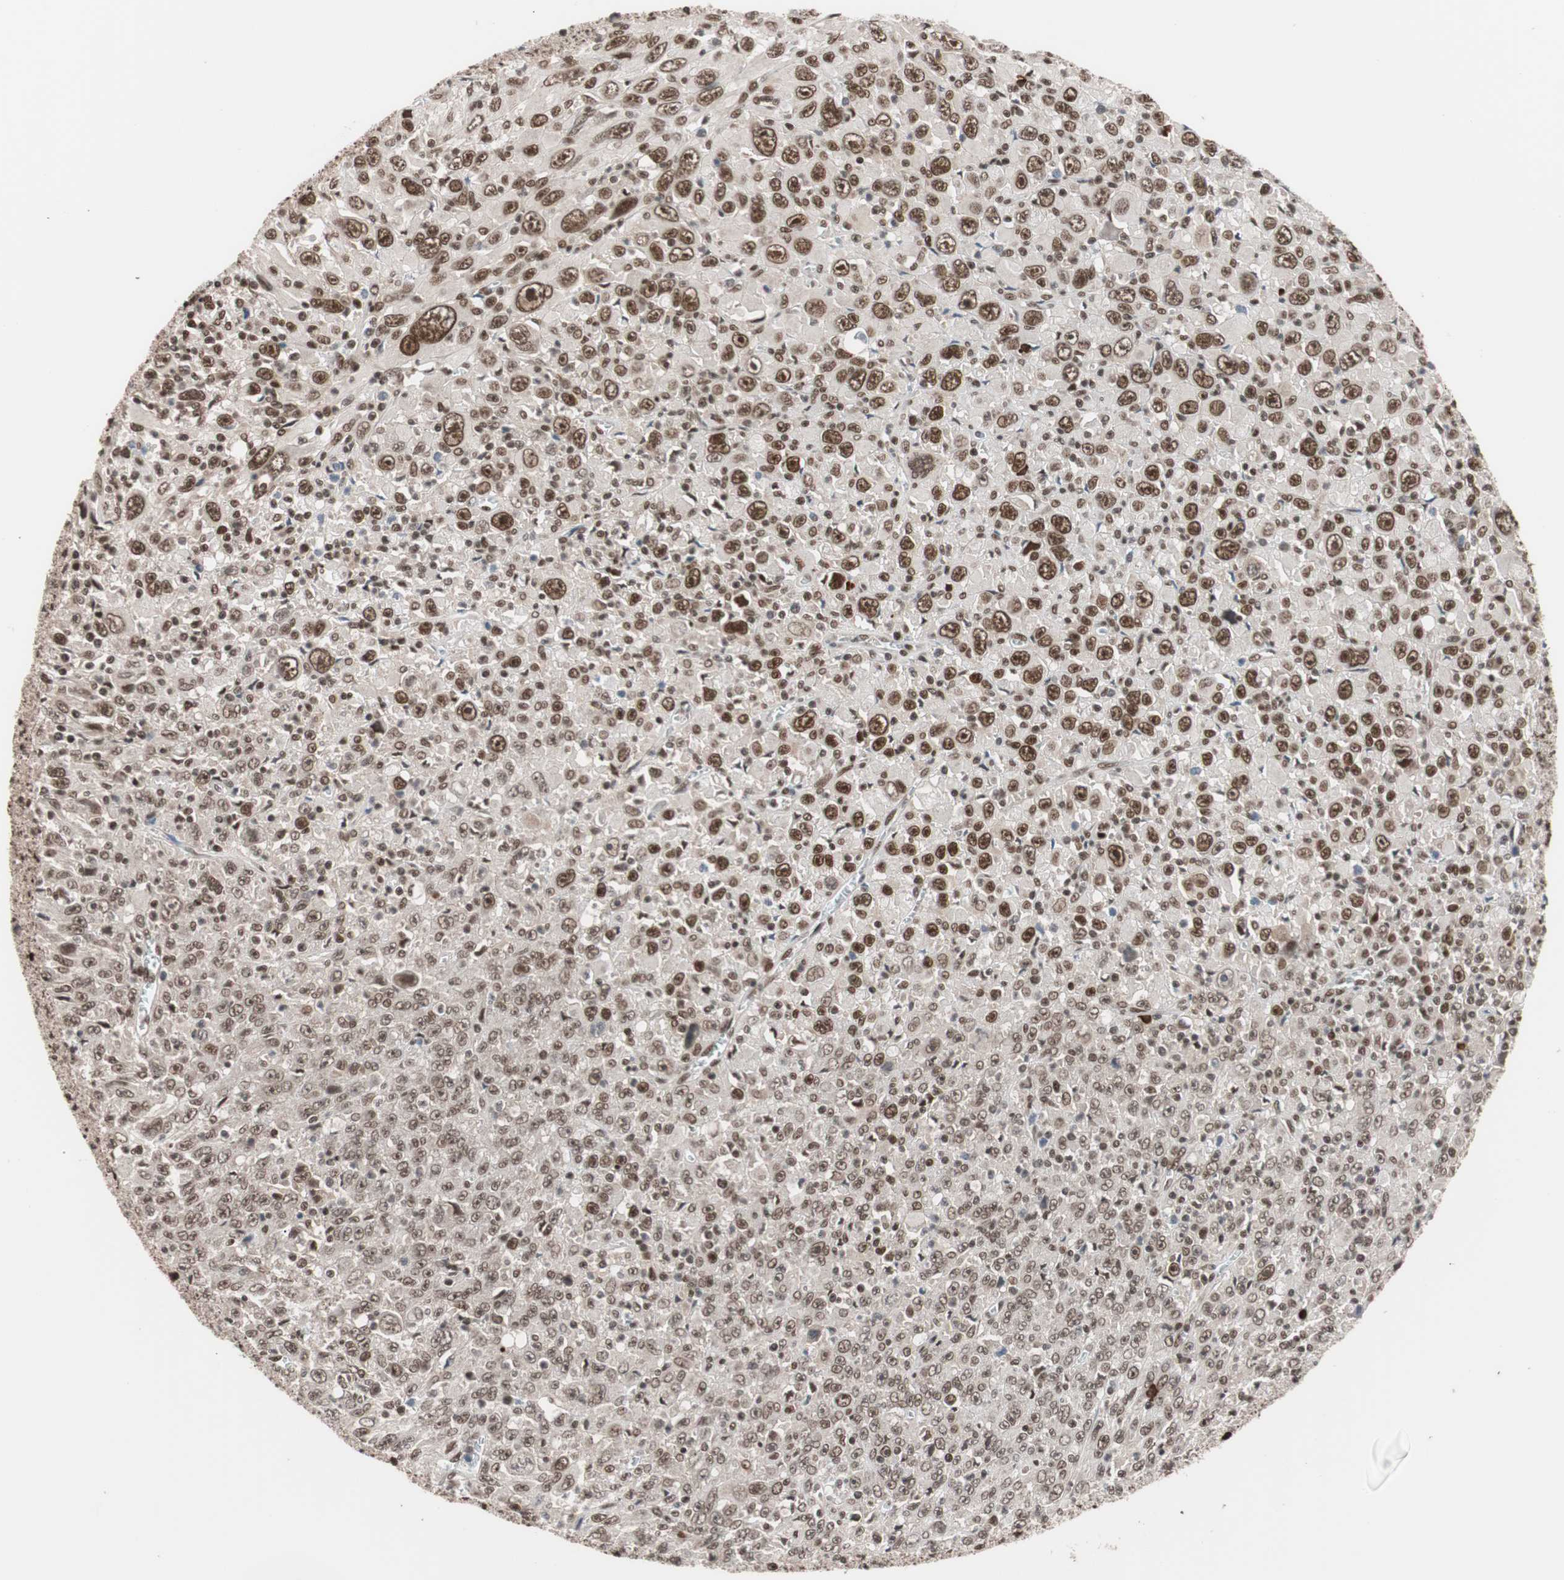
{"staining": {"intensity": "strong", "quantity": ">75%", "location": "nuclear"}, "tissue": "melanoma", "cell_type": "Tumor cells", "image_type": "cancer", "snomed": [{"axis": "morphology", "description": "Malignant melanoma, Metastatic site"}, {"axis": "topography", "description": "Skin"}], "caption": "Malignant melanoma (metastatic site) stained for a protein (brown) exhibits strong nuclear positive staining in about >75% of tumor cells.", "gene": "CHAMP1", "patient": {"sex": "female", "age": 56}}